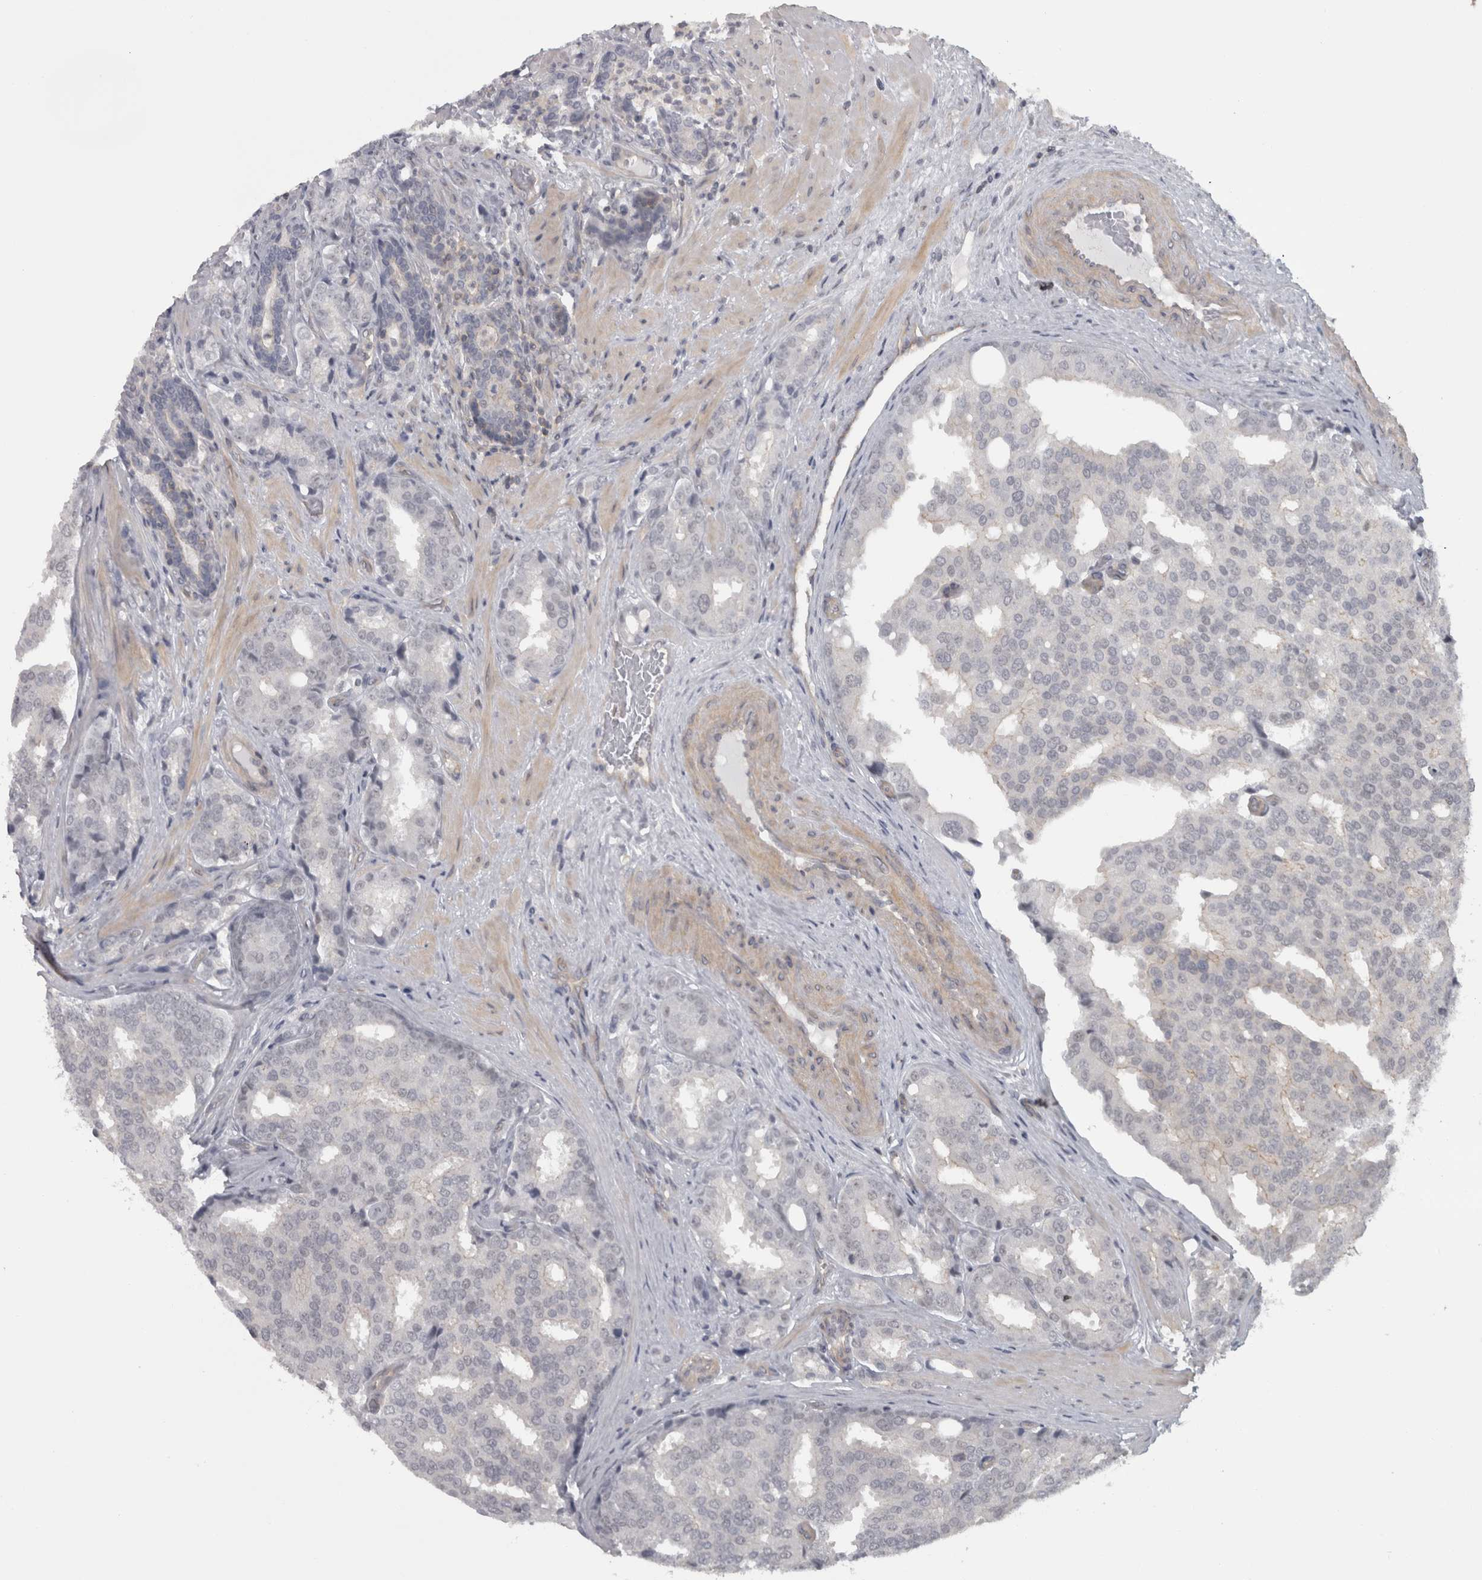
{"staining": {"intensity": "negative", "quantity": "none", "location": "none"}, "tissue": "prostate cancer", "cell_type": "Tumor cells", "image_type": "cancer", "snomed": [{"axis": "morphology", "description": "Adenocarcinoma, High grade"}, {"axis": "topography", "description": "Prostate"}], "caption": "Tumor cells show no significant staining in adenocarcinoma (high-grade) (prostate).", "gene": "PPP1R12B", "patient": {"sex": "male", "age": 50}}